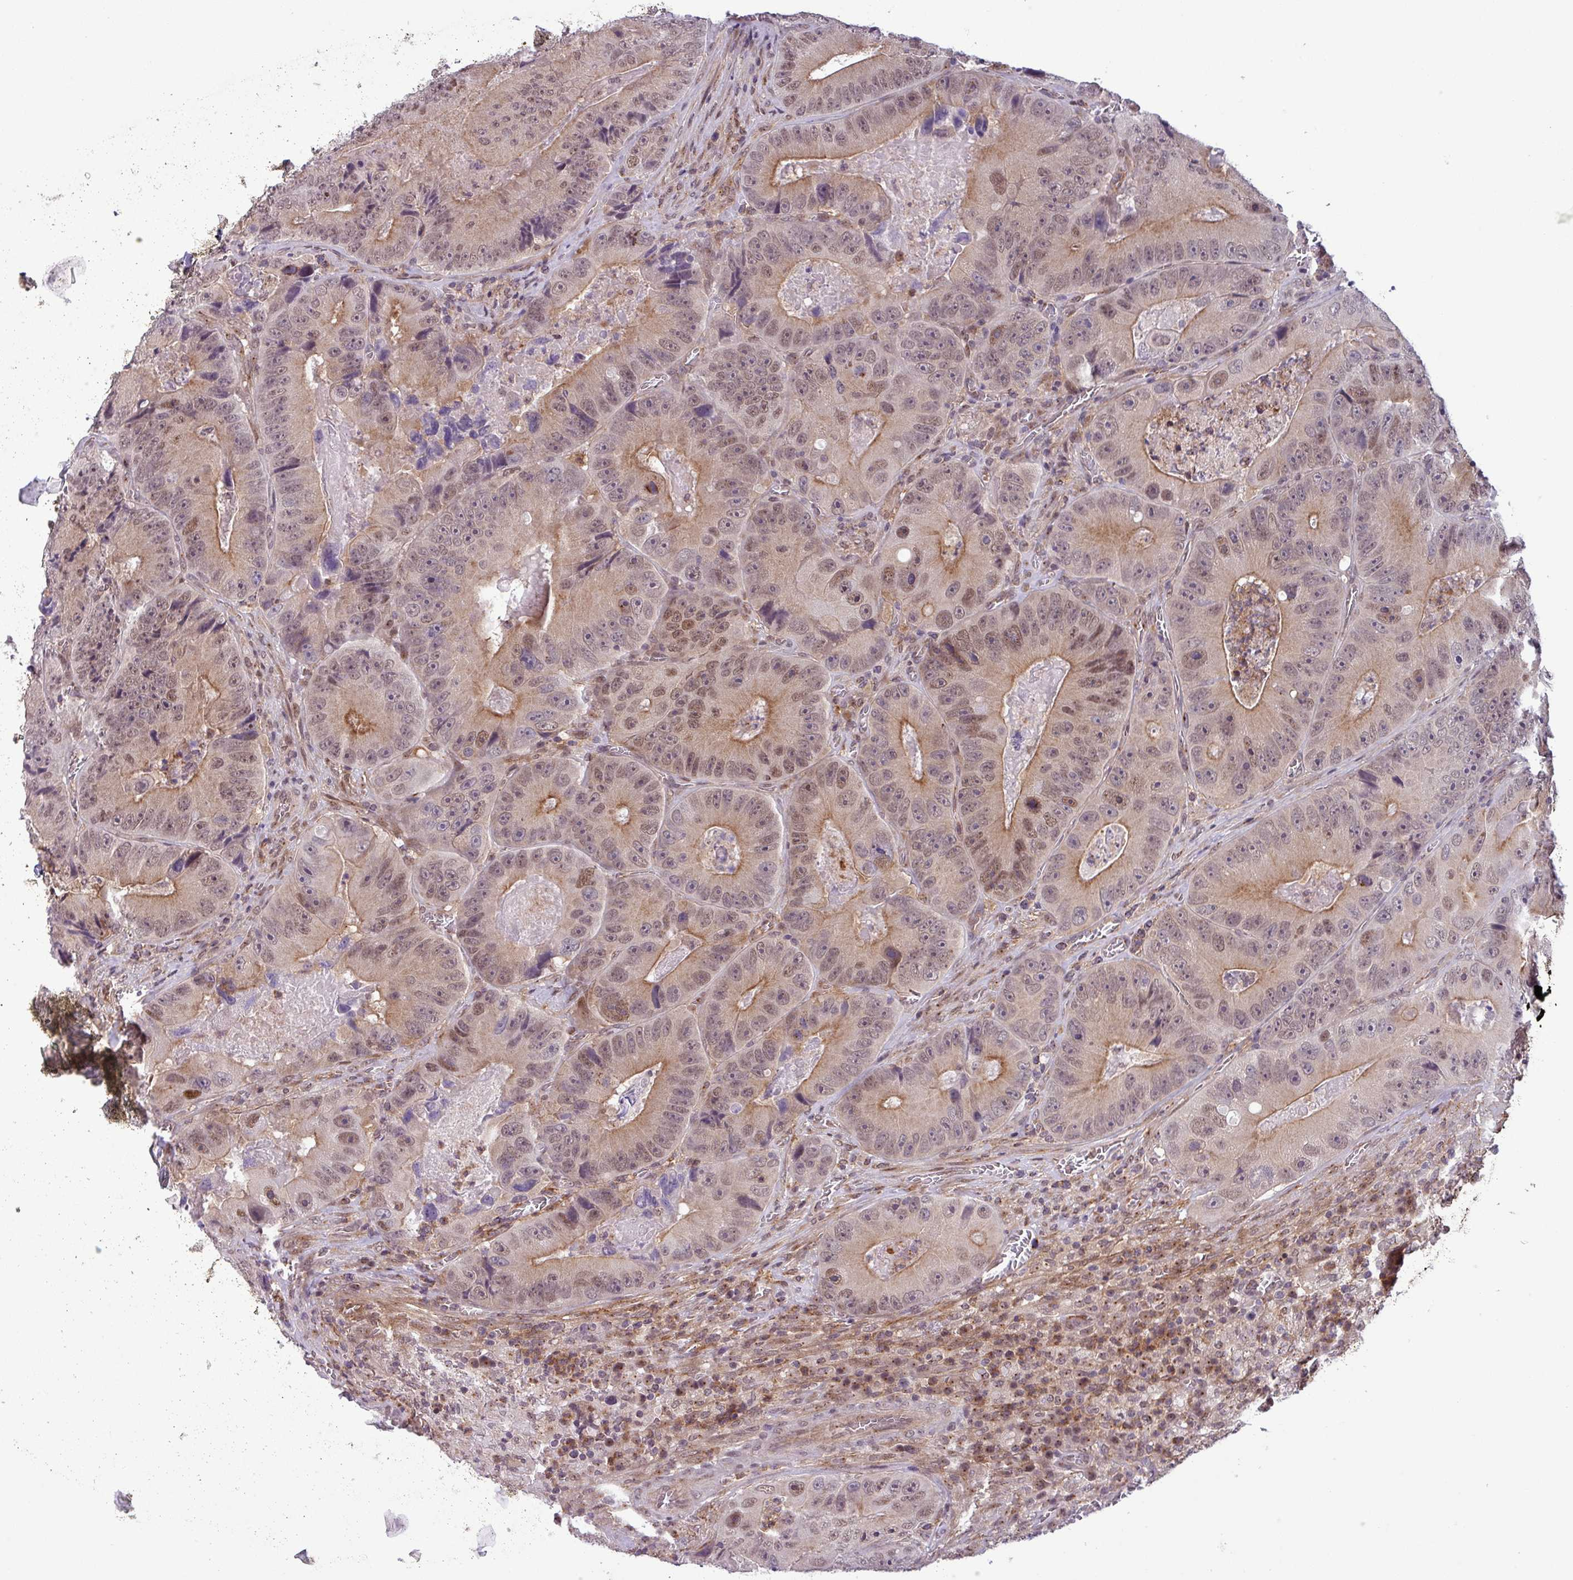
{"staining": {"intensity": "moderate", "quantity": ">75%", "location": "cytoplasmic/membranous,nuclear"}, "tissue": "colorectal cancer", "cell_type": "Tumor cells", "image_type": "cancer", "snomed": [{"axis": "morphology", "description": "Adenocarcinoma, NOS"}, {"axis": "topography", "description": "Colon"}], "caption": "Approximately >75% of tumor cells in colorectal cancer (adenocarcinoma) exhibit moderate cytoplasmic/membranous and nuclear protein expression as visualized by brown immunohistochemical staining.", "gene": "NPFFR1", "patient": {"sex": "female", "age": 86}}